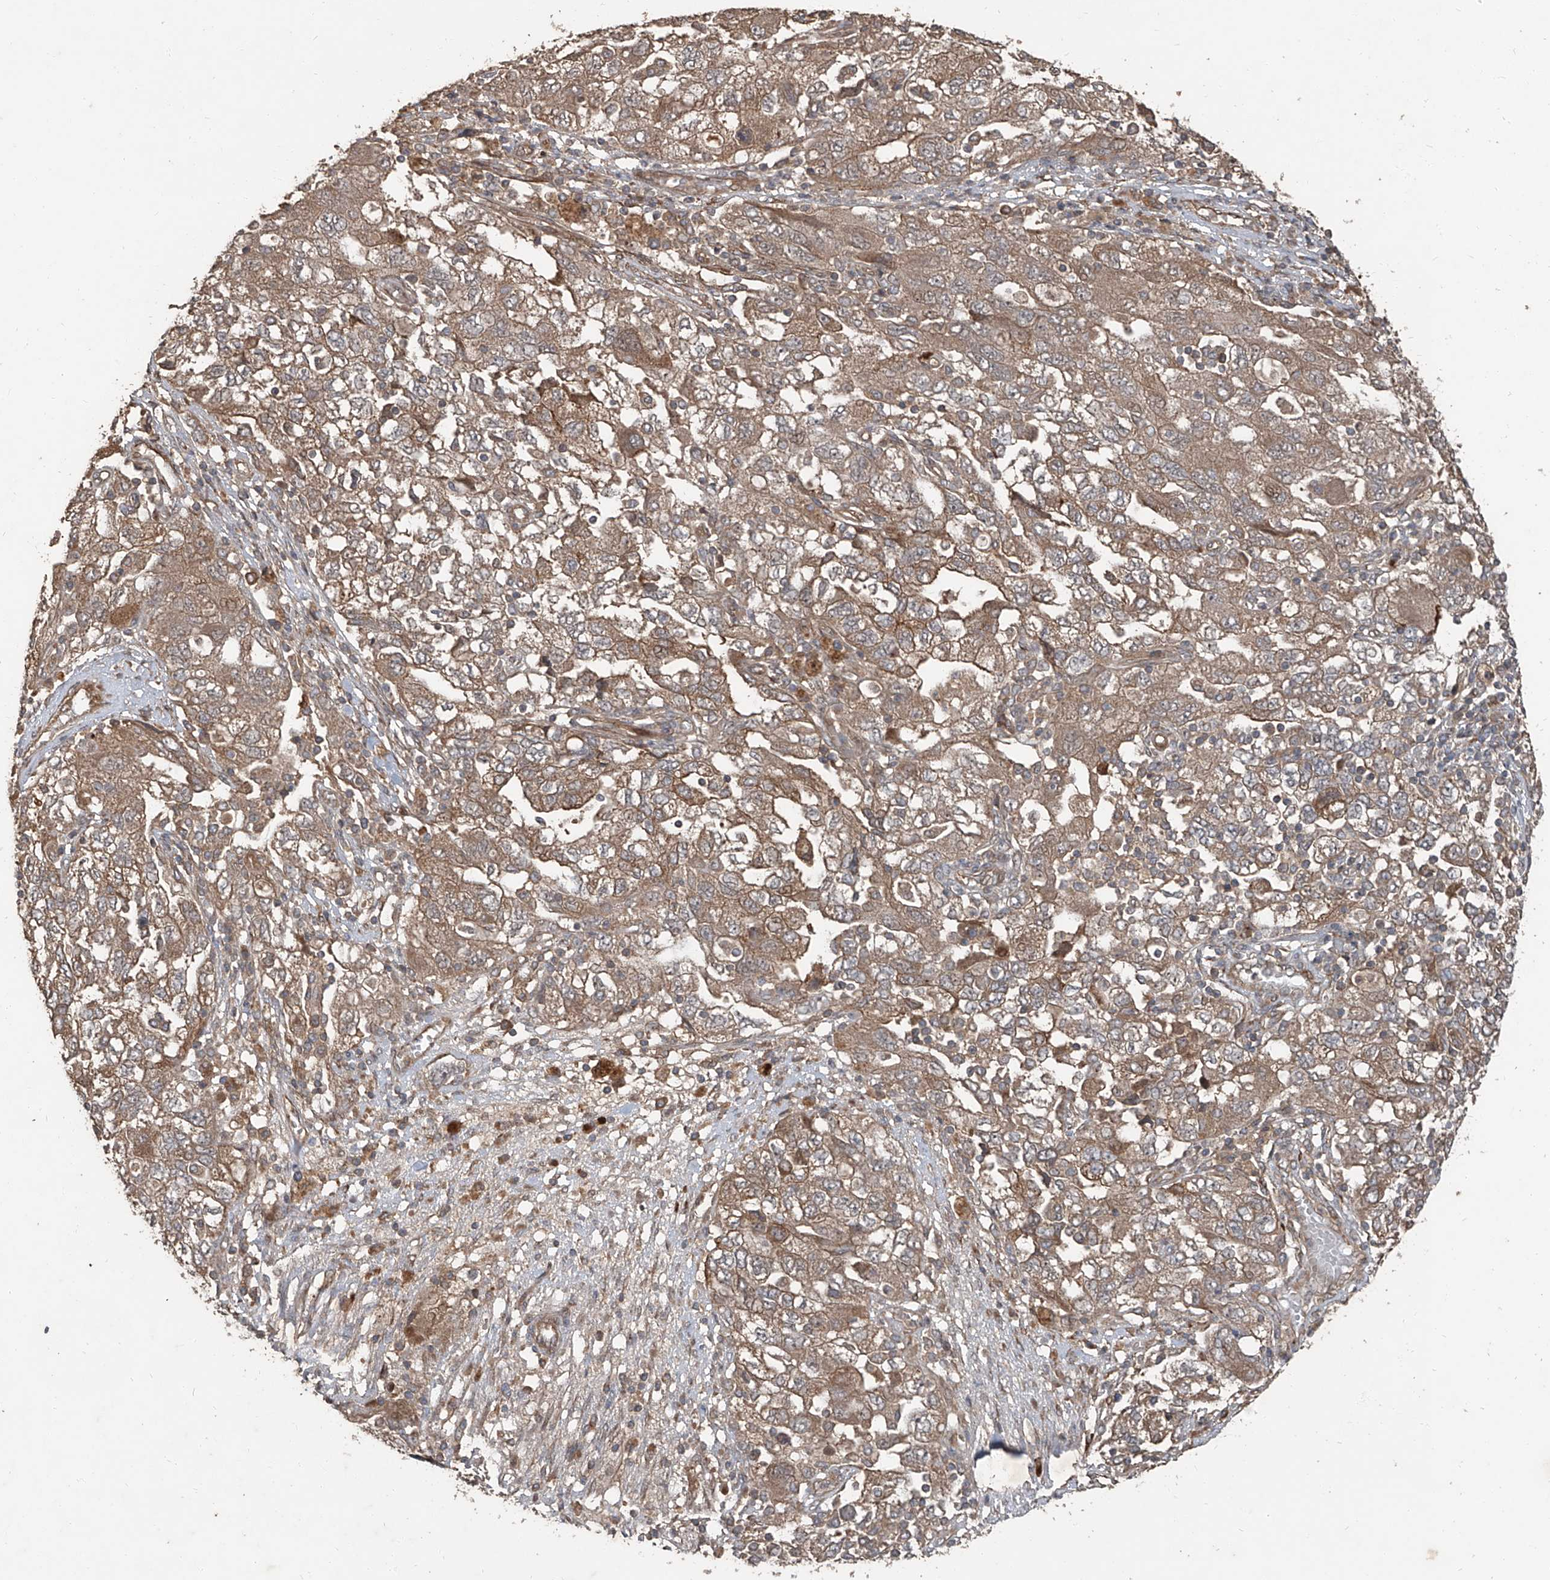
{"staining": {"intensity": "moderate", "quantity": ">75%", "location": "cytoplasmic/membranous"}, "tissue": "ovarian cancer", "cell_type": "Tumor cells", "image_type": "cancer", "snomed": [{"axis": "morphology", "description": "Carcinoma, NOS"}, {"axis": "morphology", "description": "Cystadenocarcinoma, serous, NOS"}, {"axis": "topography", "description": "Ovary"}], "caption": "A brown stain labels moderate cytoplasmic/membranous positivity of a protein in human ovarian cancer tumor cells.", "gene": "CCN1", "patient": {"sex": "female", "age": 69}}